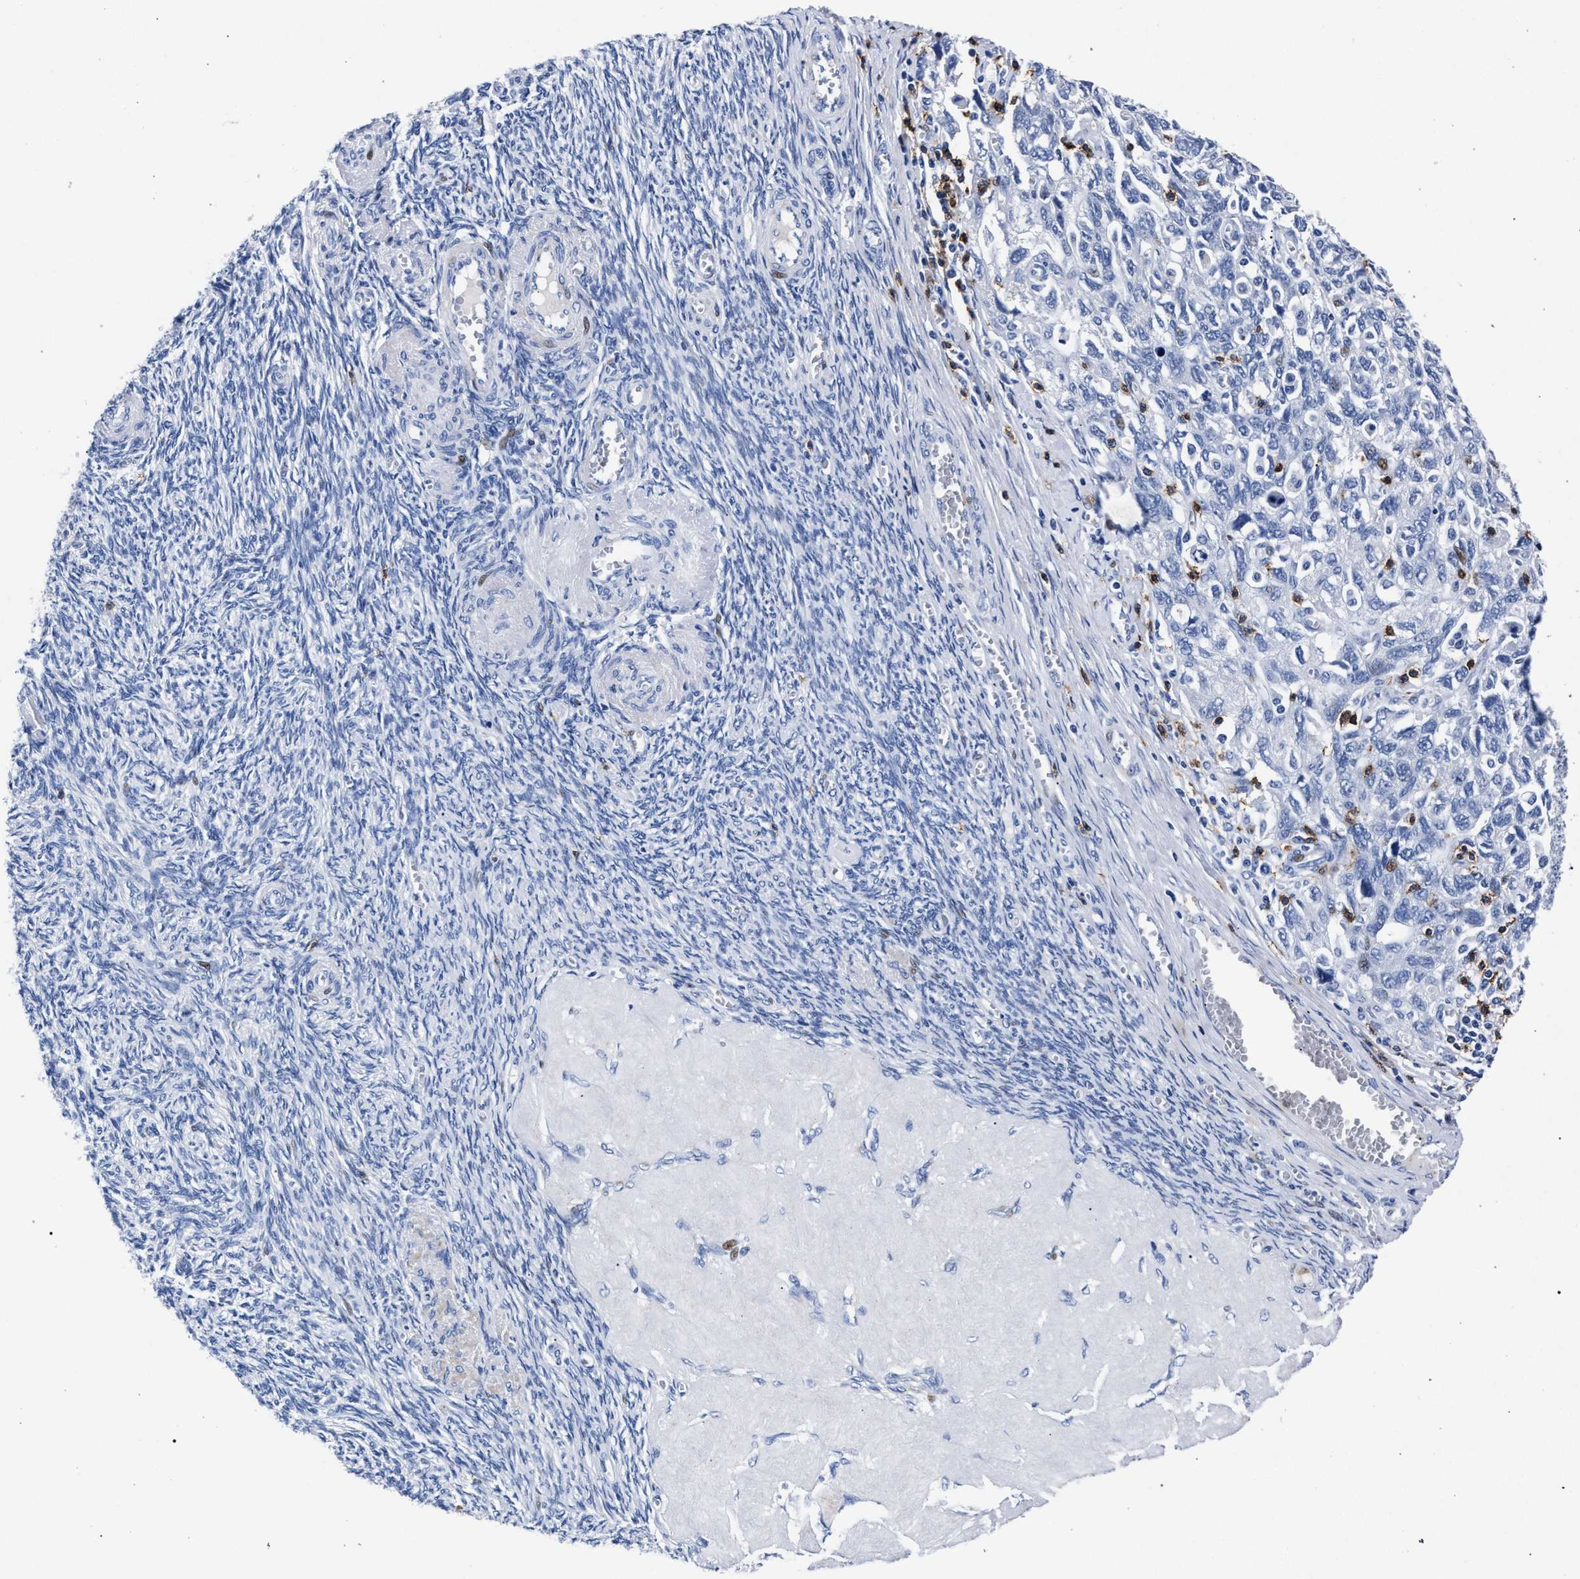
{"staining": {"intensity": "negative", "quantity": "none", "location": "none"}, "tissue": "ovarian cancer", "cell_type": "Tumor cells", "image_type": "cancer", "snomed": [{"axis": "morphology", "description": "Carcinoma, NOS"}, {"axis": "morphology", "description": "Cystadenocarcinoma, serous, NOS"}, {"axis": "topography", "description": "Ovary"}], "caption": "This photomicrograph is of ovarian cancer (carcinoma) stained with IHC to label a protein in brown with the nuclei are counter-stained blue. There is no positivity in tumor cells.", "gene": "KLRK1", "patient": {"sex": "female", "age": 69}}